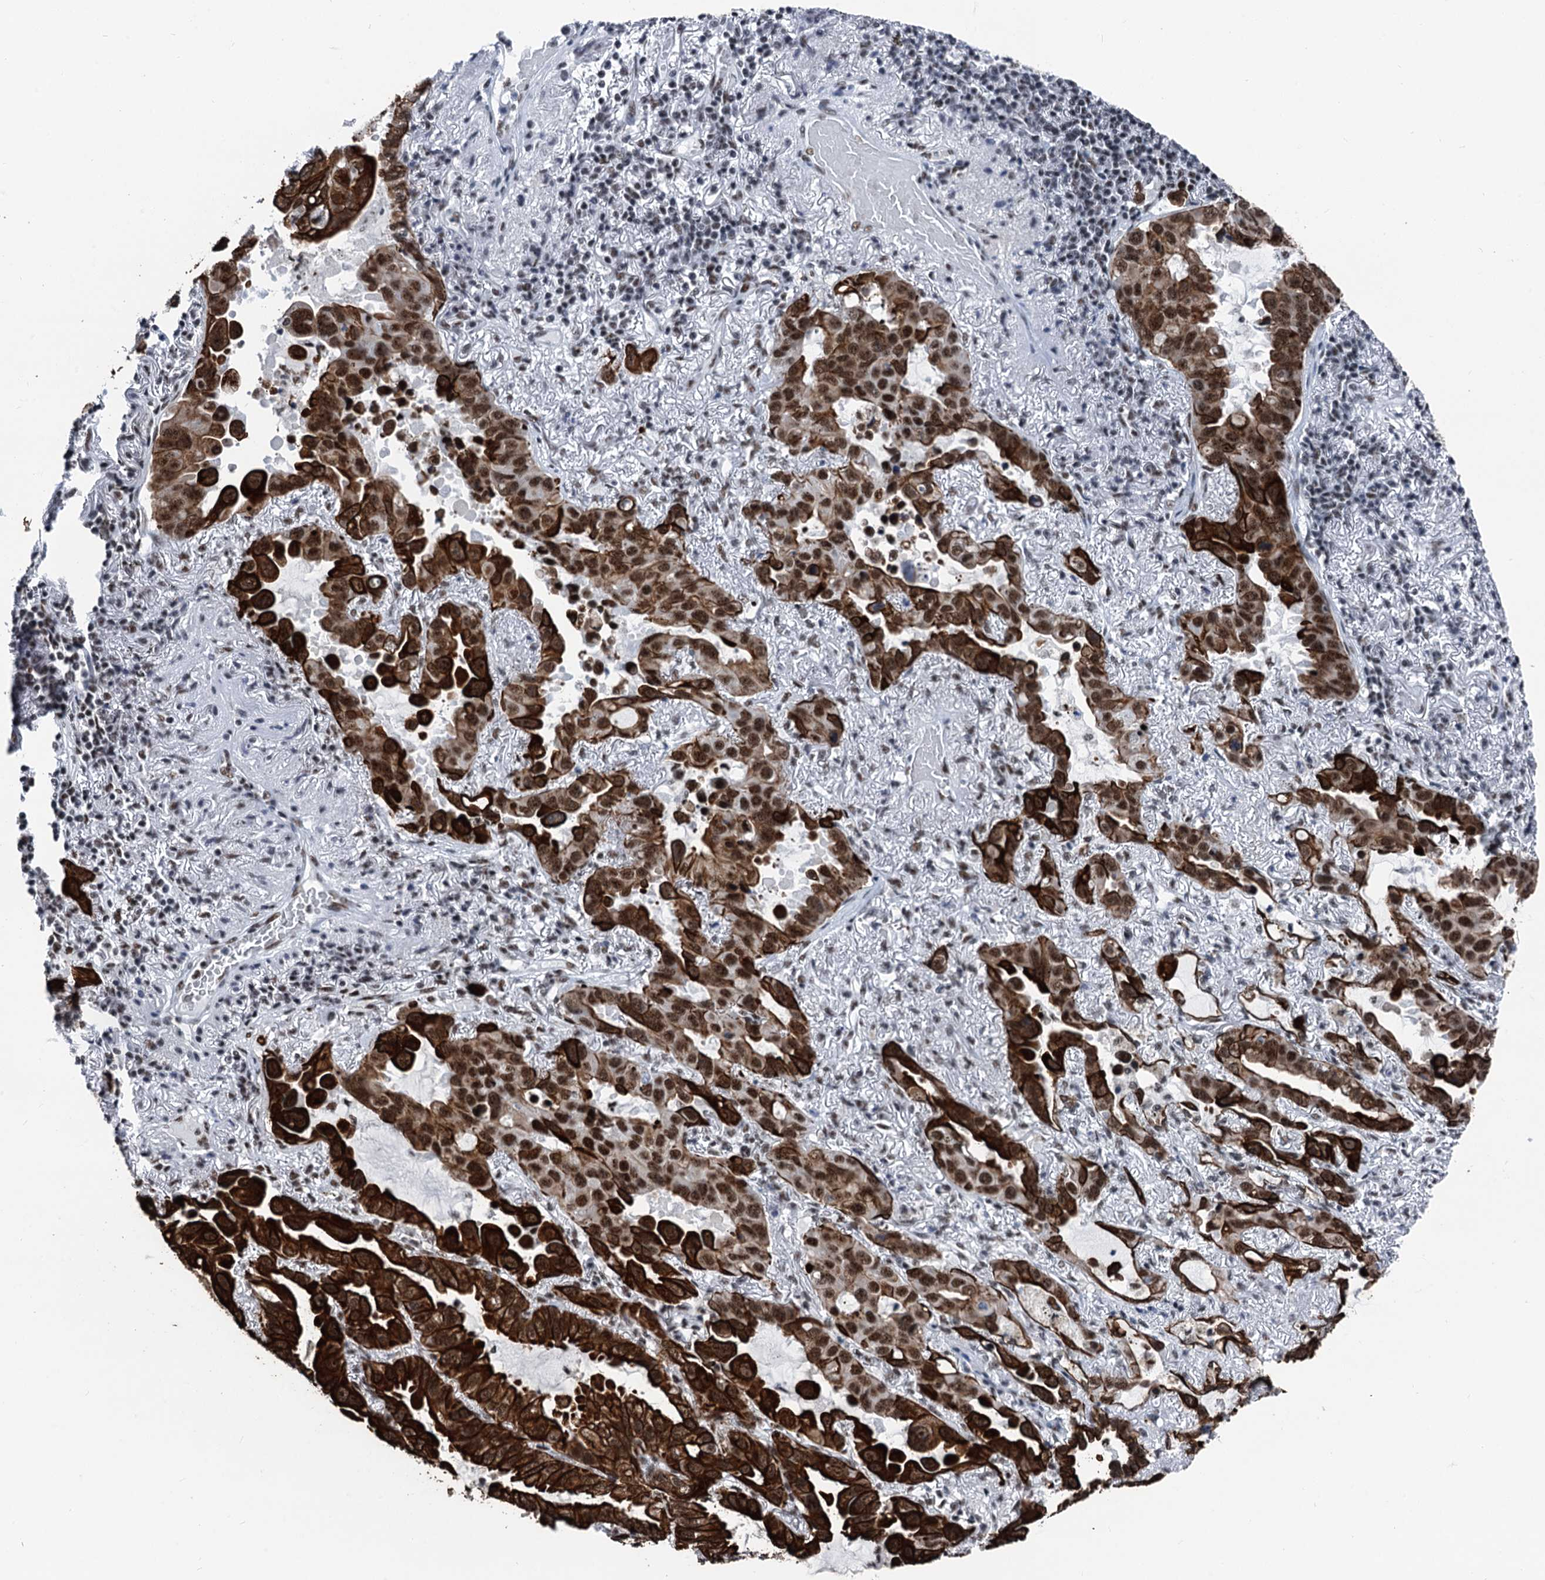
{"staining": {"intensity": "strong", "quantity": ">75%", "location": "cytoplasmic/membranous,nuclear"}, "tissue": "lung cancer", "cell_type": "Tumor cells", "image_type": "cancer", "snomed": [{"axis": "morphology", "description": "Adenocarcinoma, NOS"}, {"axis": "topography", "description": "Lung"}], "caption": "Strong cytoplasmic/membranous and nuclear staining is appreciated in approximately >75% of tumor cells in lung cancer.", "gene": "DDX23", "patient": {"sex": "male", "age": 64}}